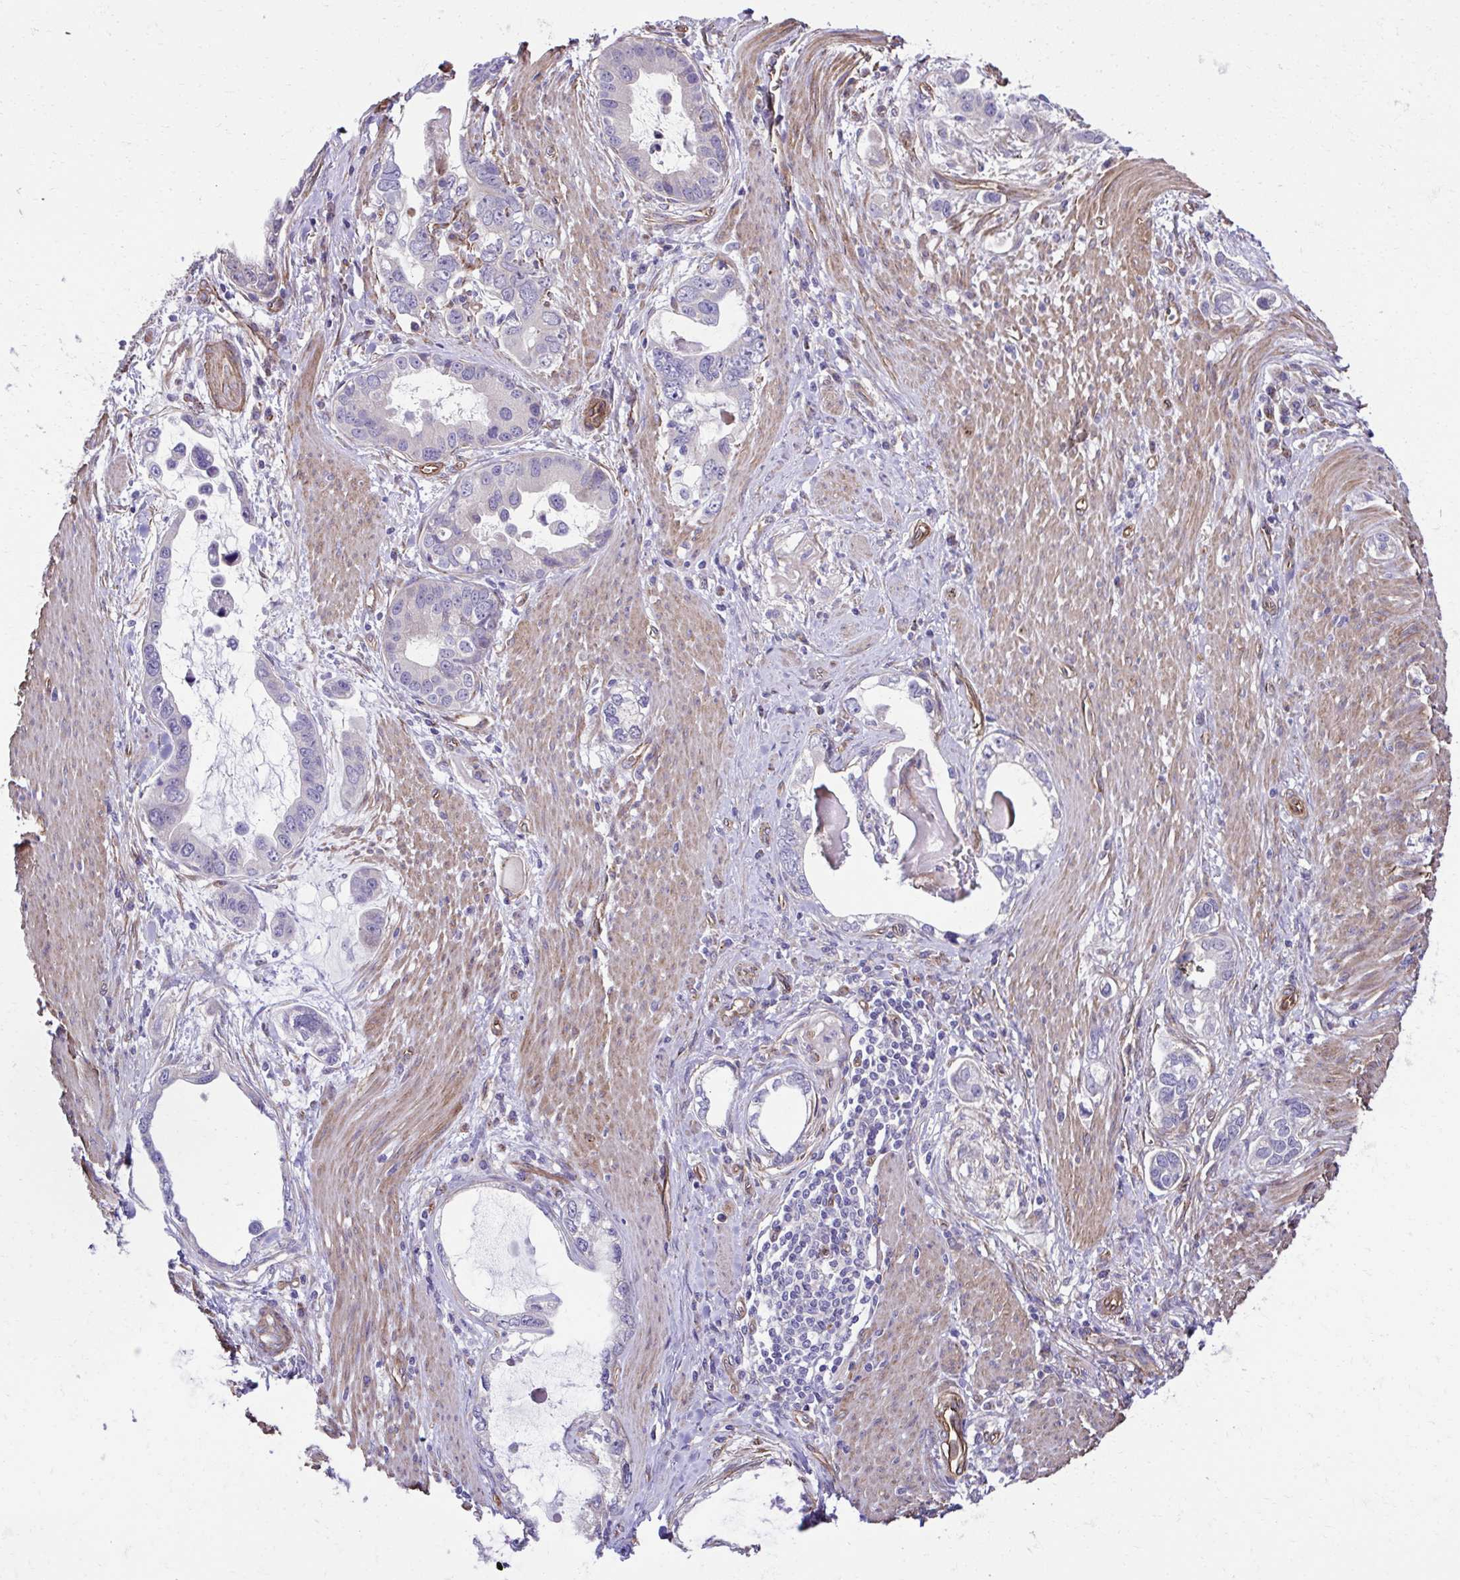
{"staining": {"intensity": "negative", "quantity": "none", "location": "none"}, "tissue": "stomach cancer", "cell_type": "Tumor cells", "image_type": "cancer", "snomed": [{"axis": "morphology", "description": "Adenocarcinoma, NOS"}, {"axis": "topography", "description": "Stomach, lower"}], "caption": "Immunohistochemistry (IHC) photomicrograph of neoplastic tissue: adenocarcinoma (stomach) stained with DAB (3,3'-diaminobenzidine) reveals no significant protein expression in tumor cells.", "gene": "TRIM52", "patient": {"sex": "female", "age": 93}}